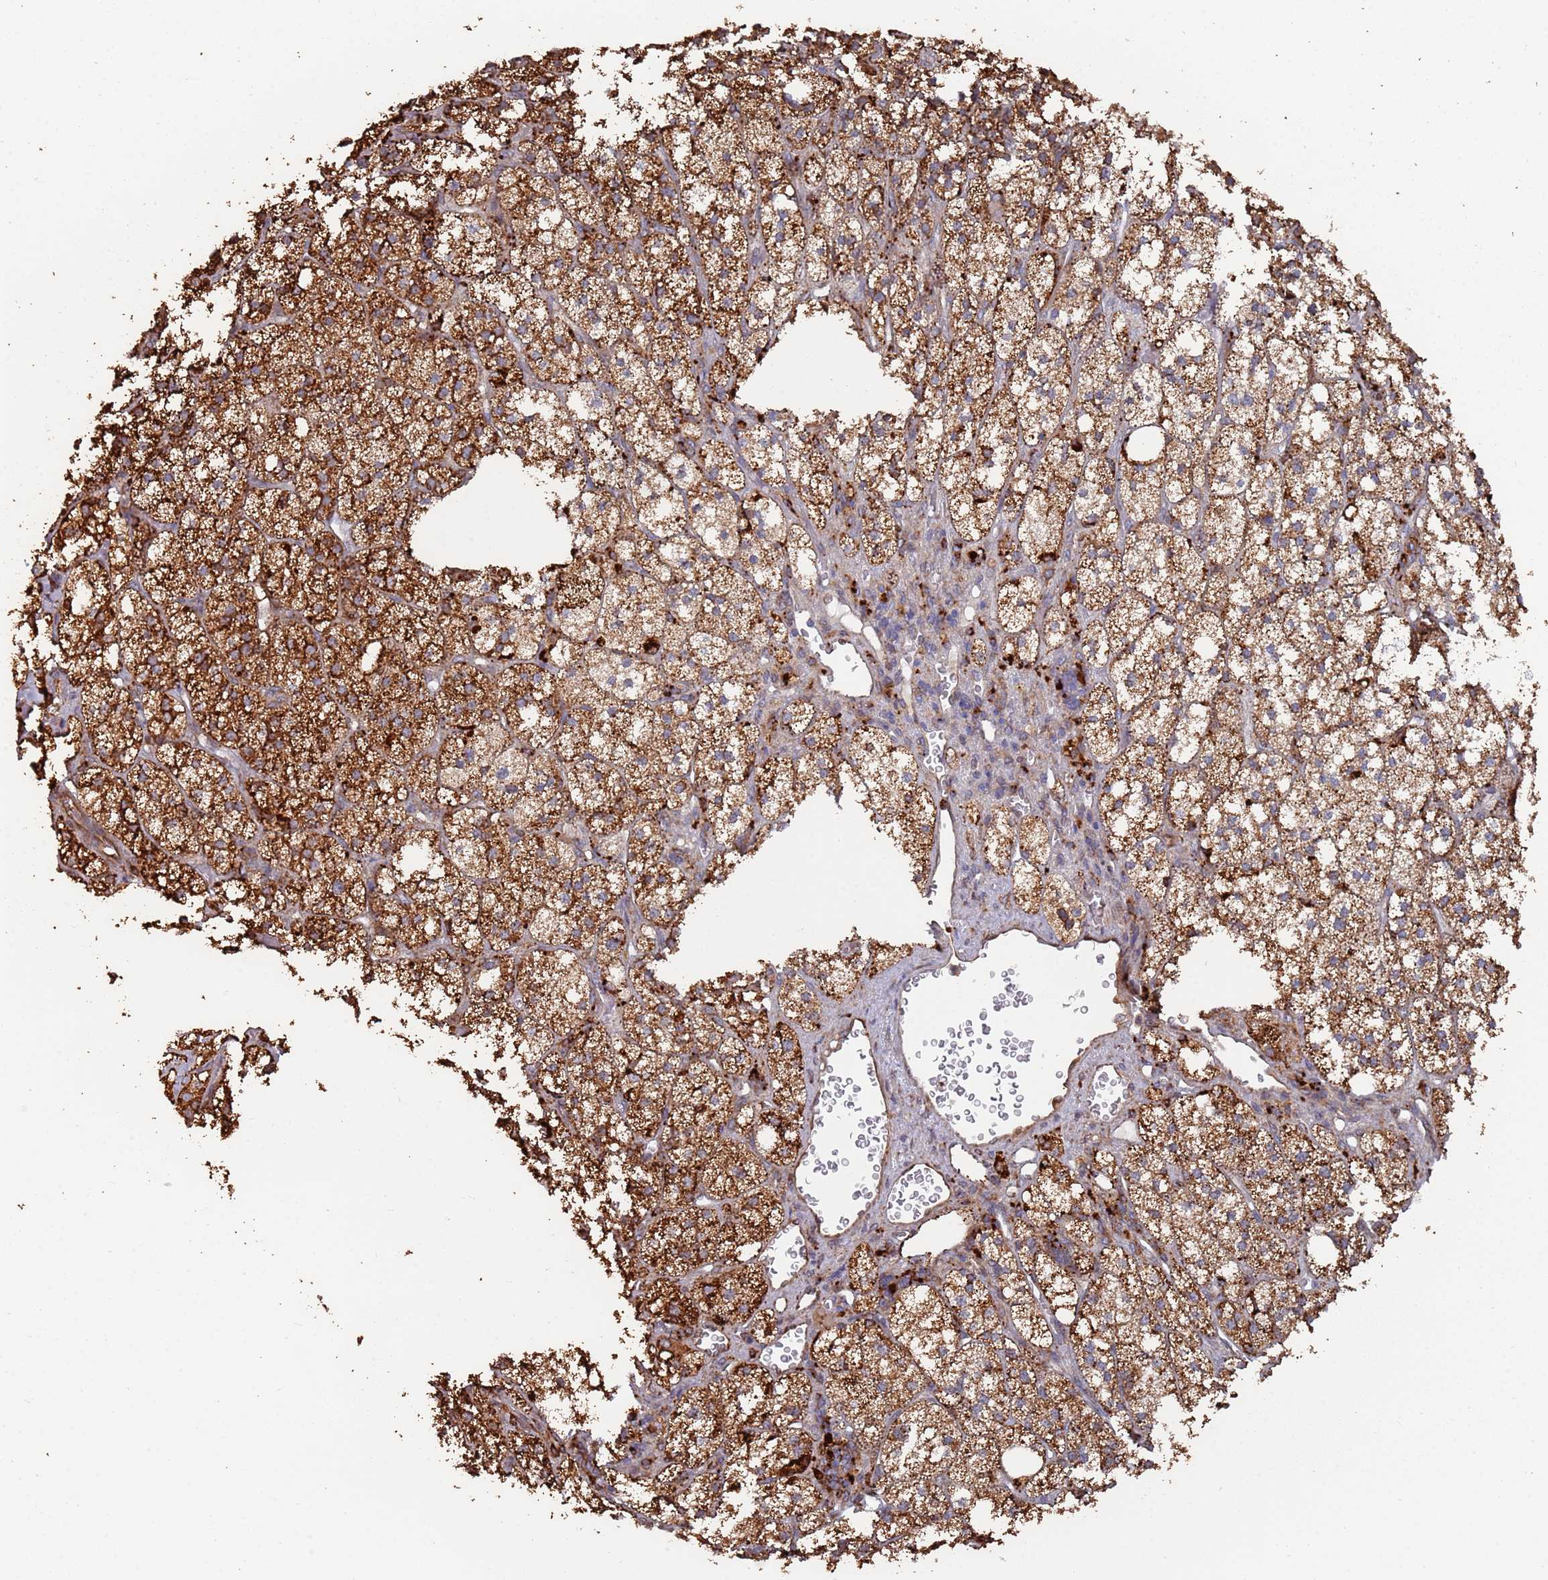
{"staining": {"intensity": "strong", "quantity": ">75%", "location": "cytoplasmic/membranous"}, "tissue": "adrenal gland", "cell_type": "Glandular cells", "image_type": "normal", "snomed": [{"axis": "morphology", "description": "Normal tissue, NOS"}, {"axis": "topography", "description": "Adrenal gland"}], "caption": "The micrograph displays immunohistochemical staining of unremarkable adrenal gland. There is strong cytoplasmic/membranous staining is identified in about >75% of glandular cells. The staining was performed using DAB, with brown indicating positive protein expression. Nuclei are stained blue with hematoxylin.", "gene": "LACC1", "patient": {"sex": "male", "age": 61}}